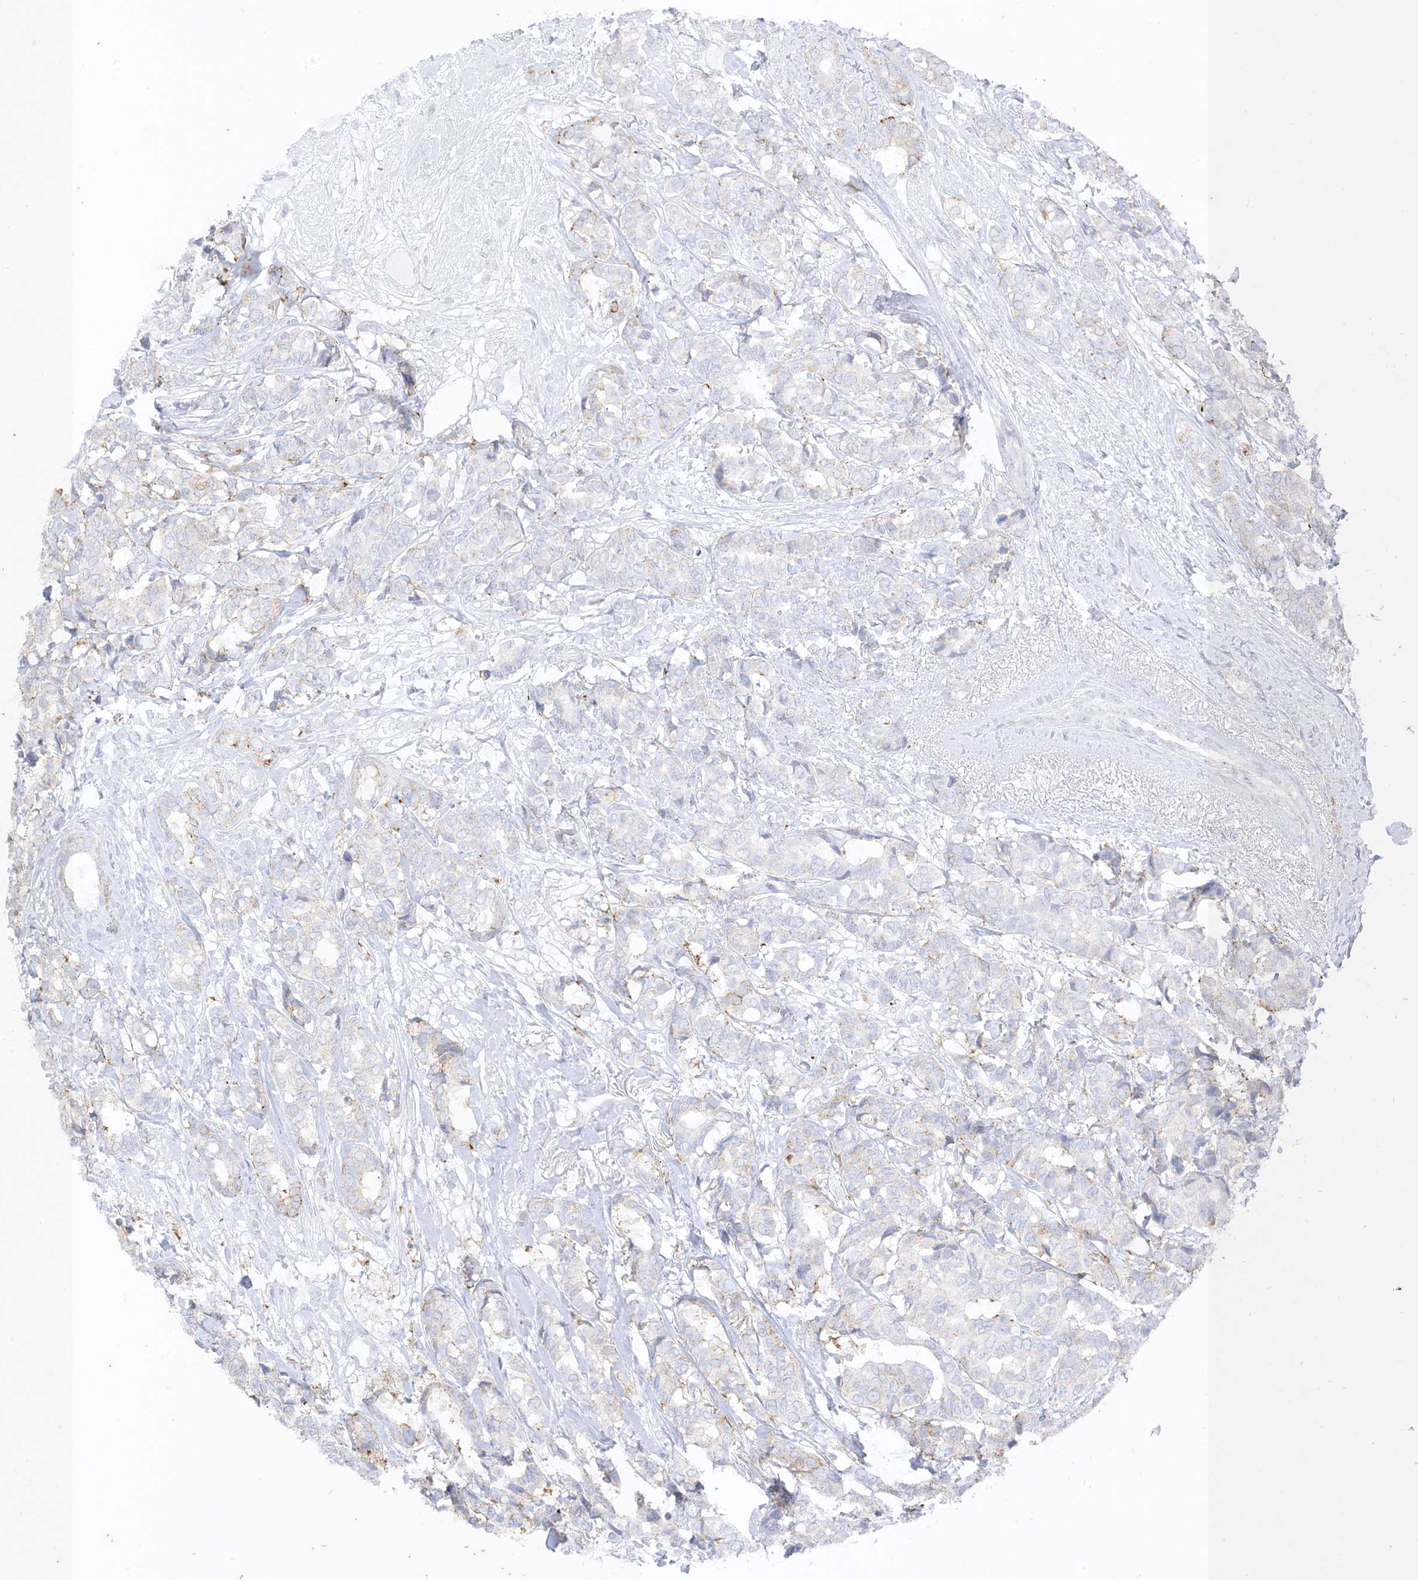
{"staining": {"intensity": "negative", "quantity": "none", "location": "none"}, "tissue": "breast cancer", "cell_type": "Tumor cells", "image_type": "cancer", "snomed": [{"axis": "morphology", "description": "Duct carcinoma"}, {"axis": "topography", "description": "Breast"}], "caption": "A high-resolution micrograph shows IHC staining of breast cancer, which demonstrates no significant expression in tumor cells. (DAB (3,3'-diaminobenzidine) immunohistochemistry, high magnification).", "gene": "RAC1", "patient": {"sex": "female", "age": 87}}